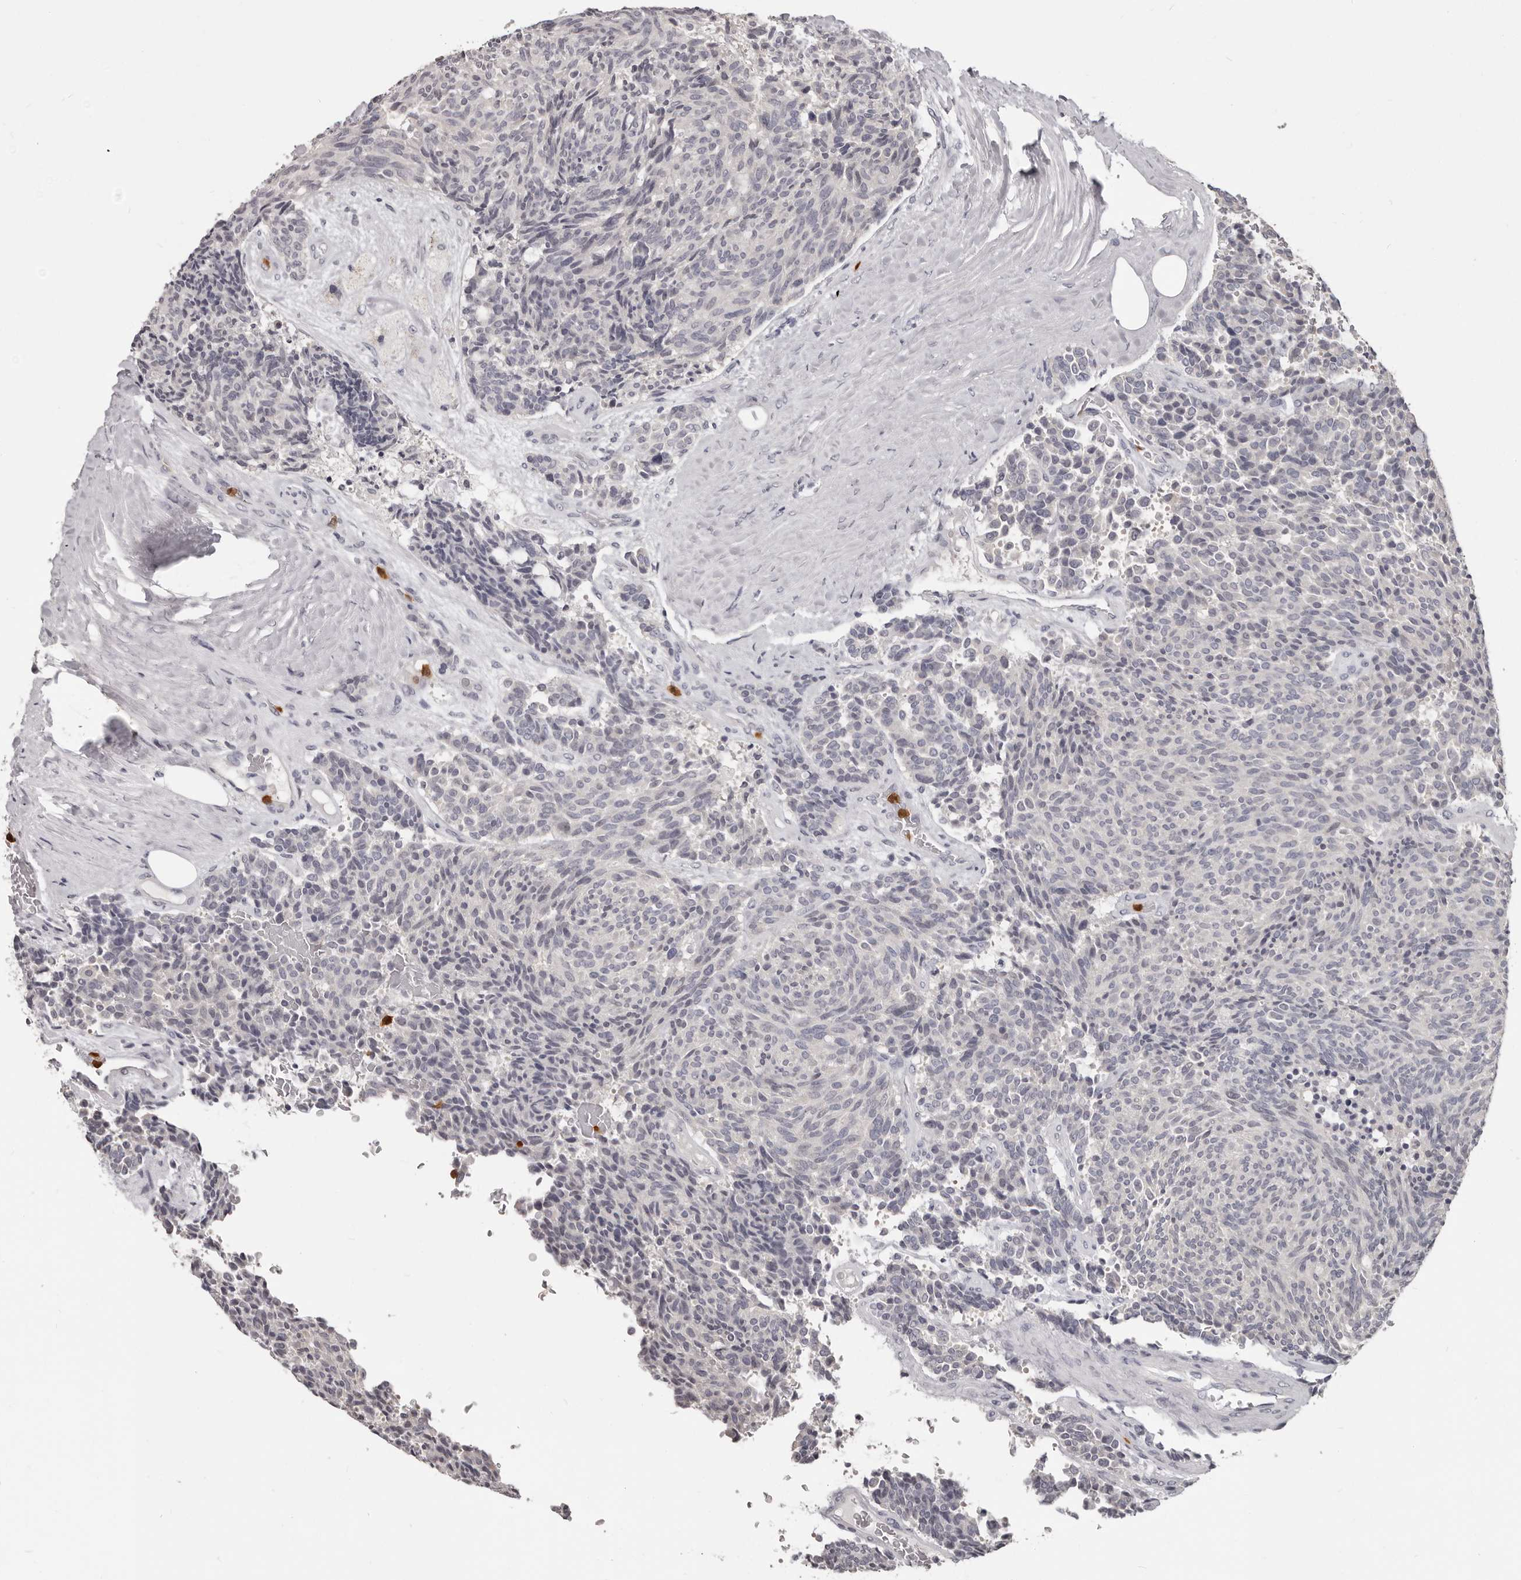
{"staining": {"intensity": "negative", "quantity": "none", "location": "none"}, "tissue": "carcinoid", "cell_type": "Tumor cells", "image_type": "cancer", "snomed": [{"axis": "morphology", "description": "Carcinoid, malignant, NOS"}, {"axis": "topography", "description": "Pancreas"}], "caption": "An image of human carcinoid (malignant) is negative for staining in tumor cells.", "gene": "GPR157", "patient": {"sex": "female", "age": 54}}